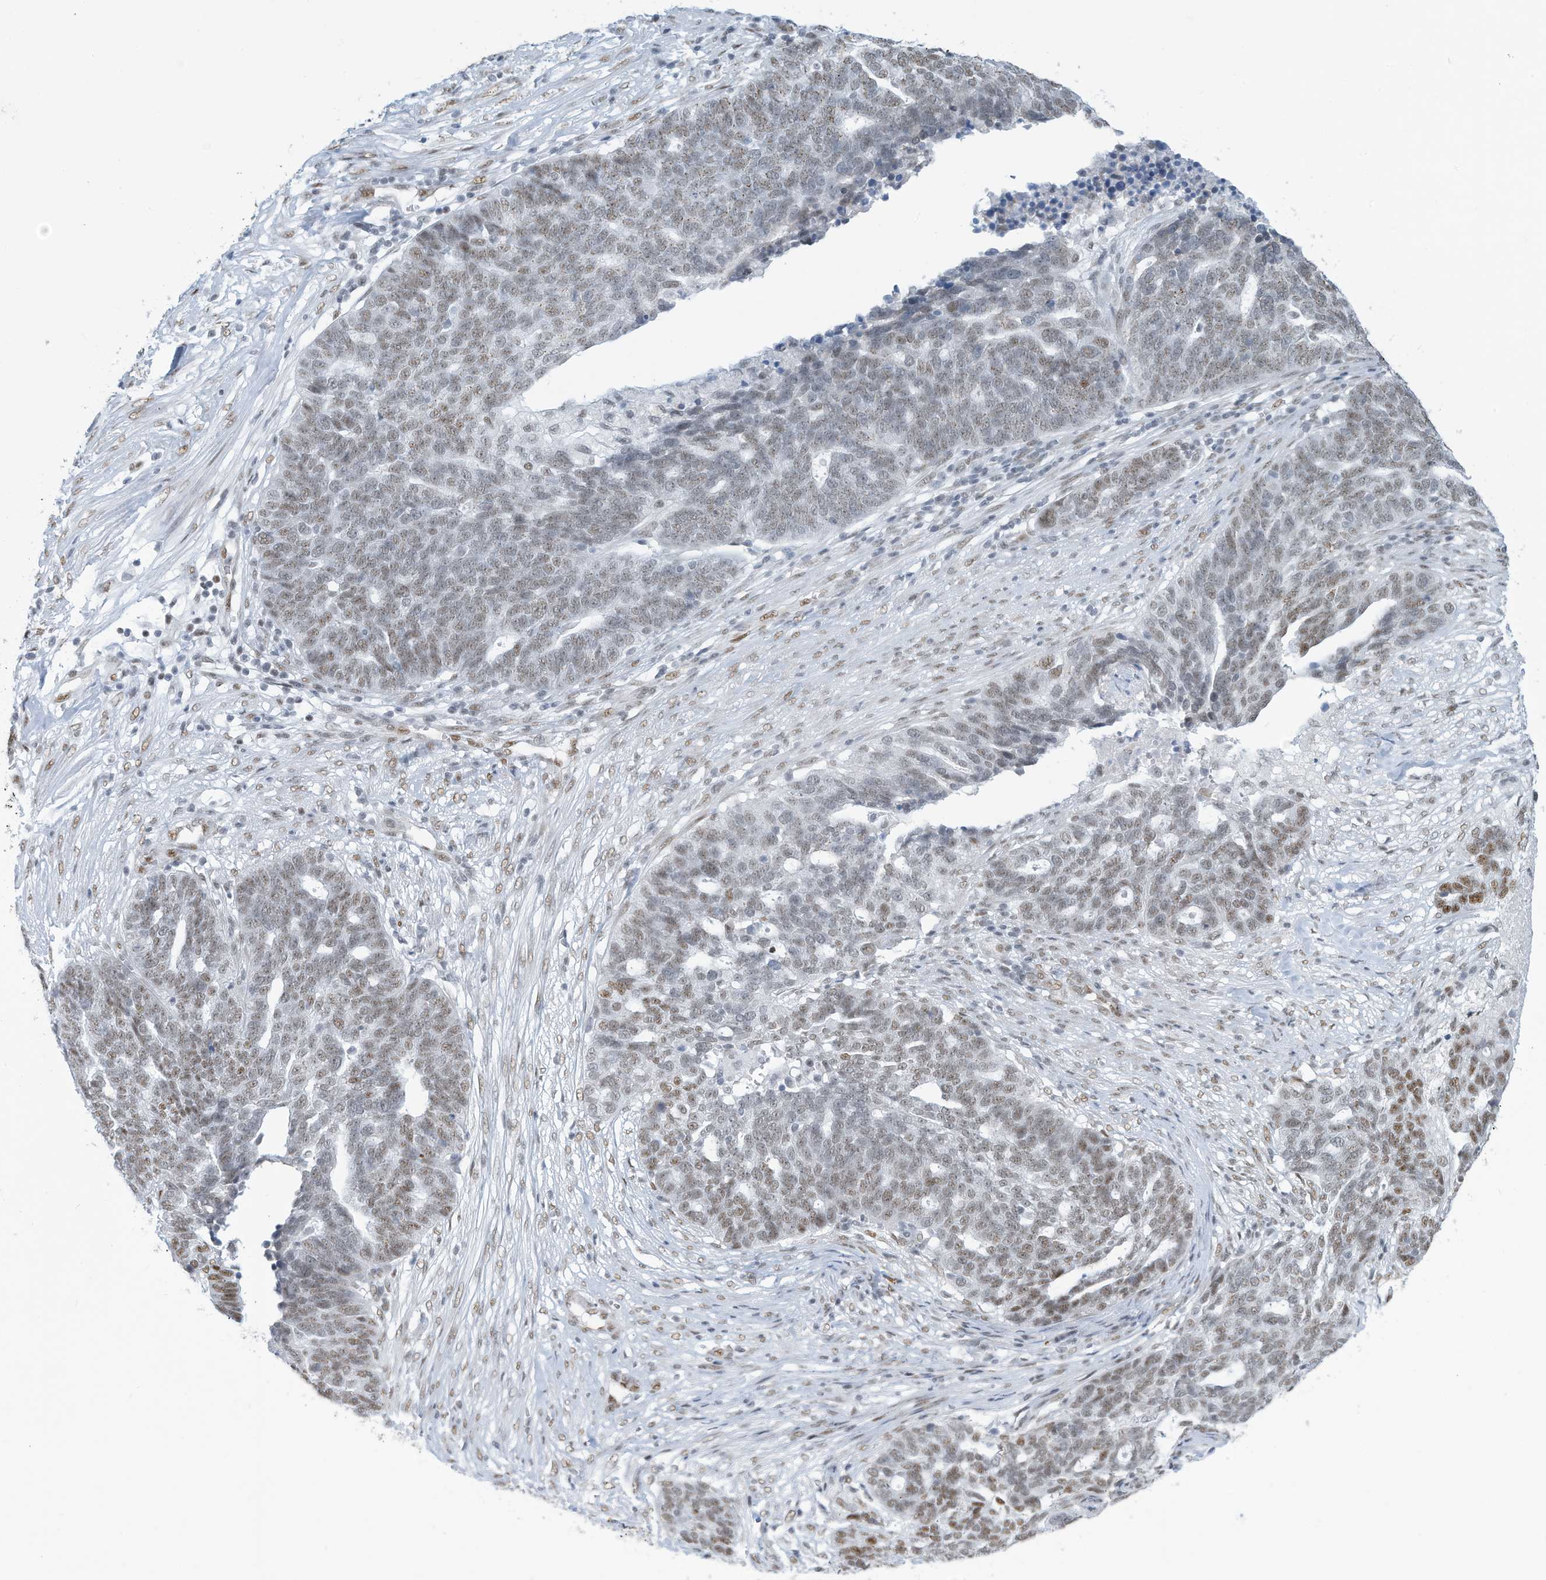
{"staining": {"intensity": "moderate", "quantity": ">75%", "location": "nuclear"}, "tissue": "ovarian cancer", "cell_type": "Tumor cells", "image_type": "cancer", "snomed": [{"axis": "morphology", "description": "Cystadenocarcinoma, serous, NOS"}, {"axis": "topography", "description": "Ovary"}], "caption": "Immunohistochemistry (IHC) micrograph of neoplastic tissue: ovarian serous cystadenocarcinoma stained using immunohistochemistry reveals medium levels of moderate protein expression localized specifically in the nuclear of tumor cells, appearing as a nuclear brown color.", "gene": "SARNP", "patient": {"sex": "female", "age": 59}}